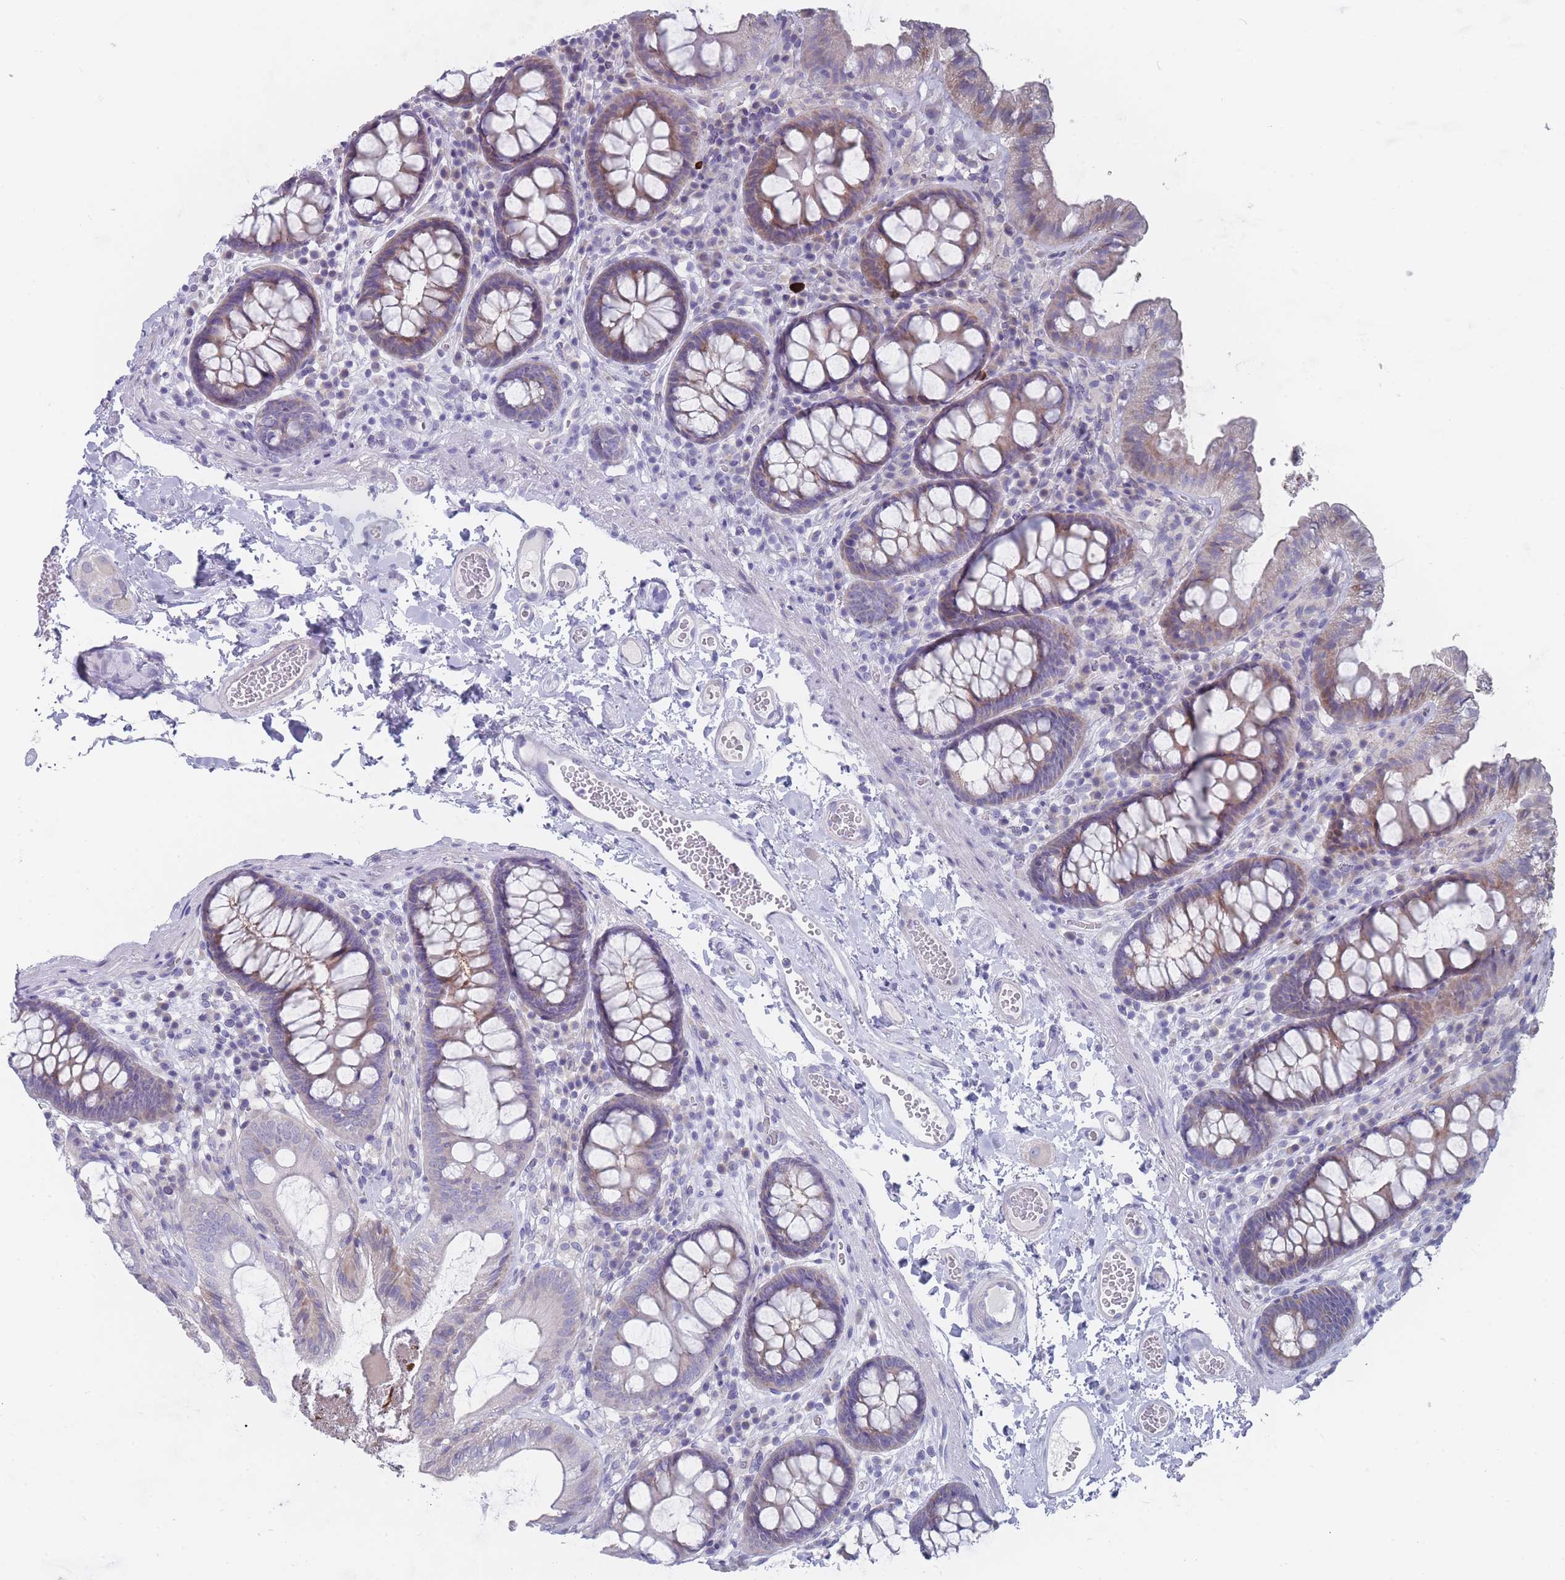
{"staining": {"intensity": "negative", "quantity": "none", "location": "none"}, "tissue": "colon", "cell_type": "Endothelial cells", "image_type": "normal", "snomed": [{"axis": "morphology", "description": "Normal tissue, NOS"}, {"axis": "topography", "description": "Colon"}], "caption": "Endothelial cells are negative for brown protein staining in unremarkable colon. Brightfield microscopy of IHC stained with DAB (brown) and hematoxylin (blue), captured at high magnification.", "gene": "PIGU", "patient": {"sex": "male", "age": 84}}